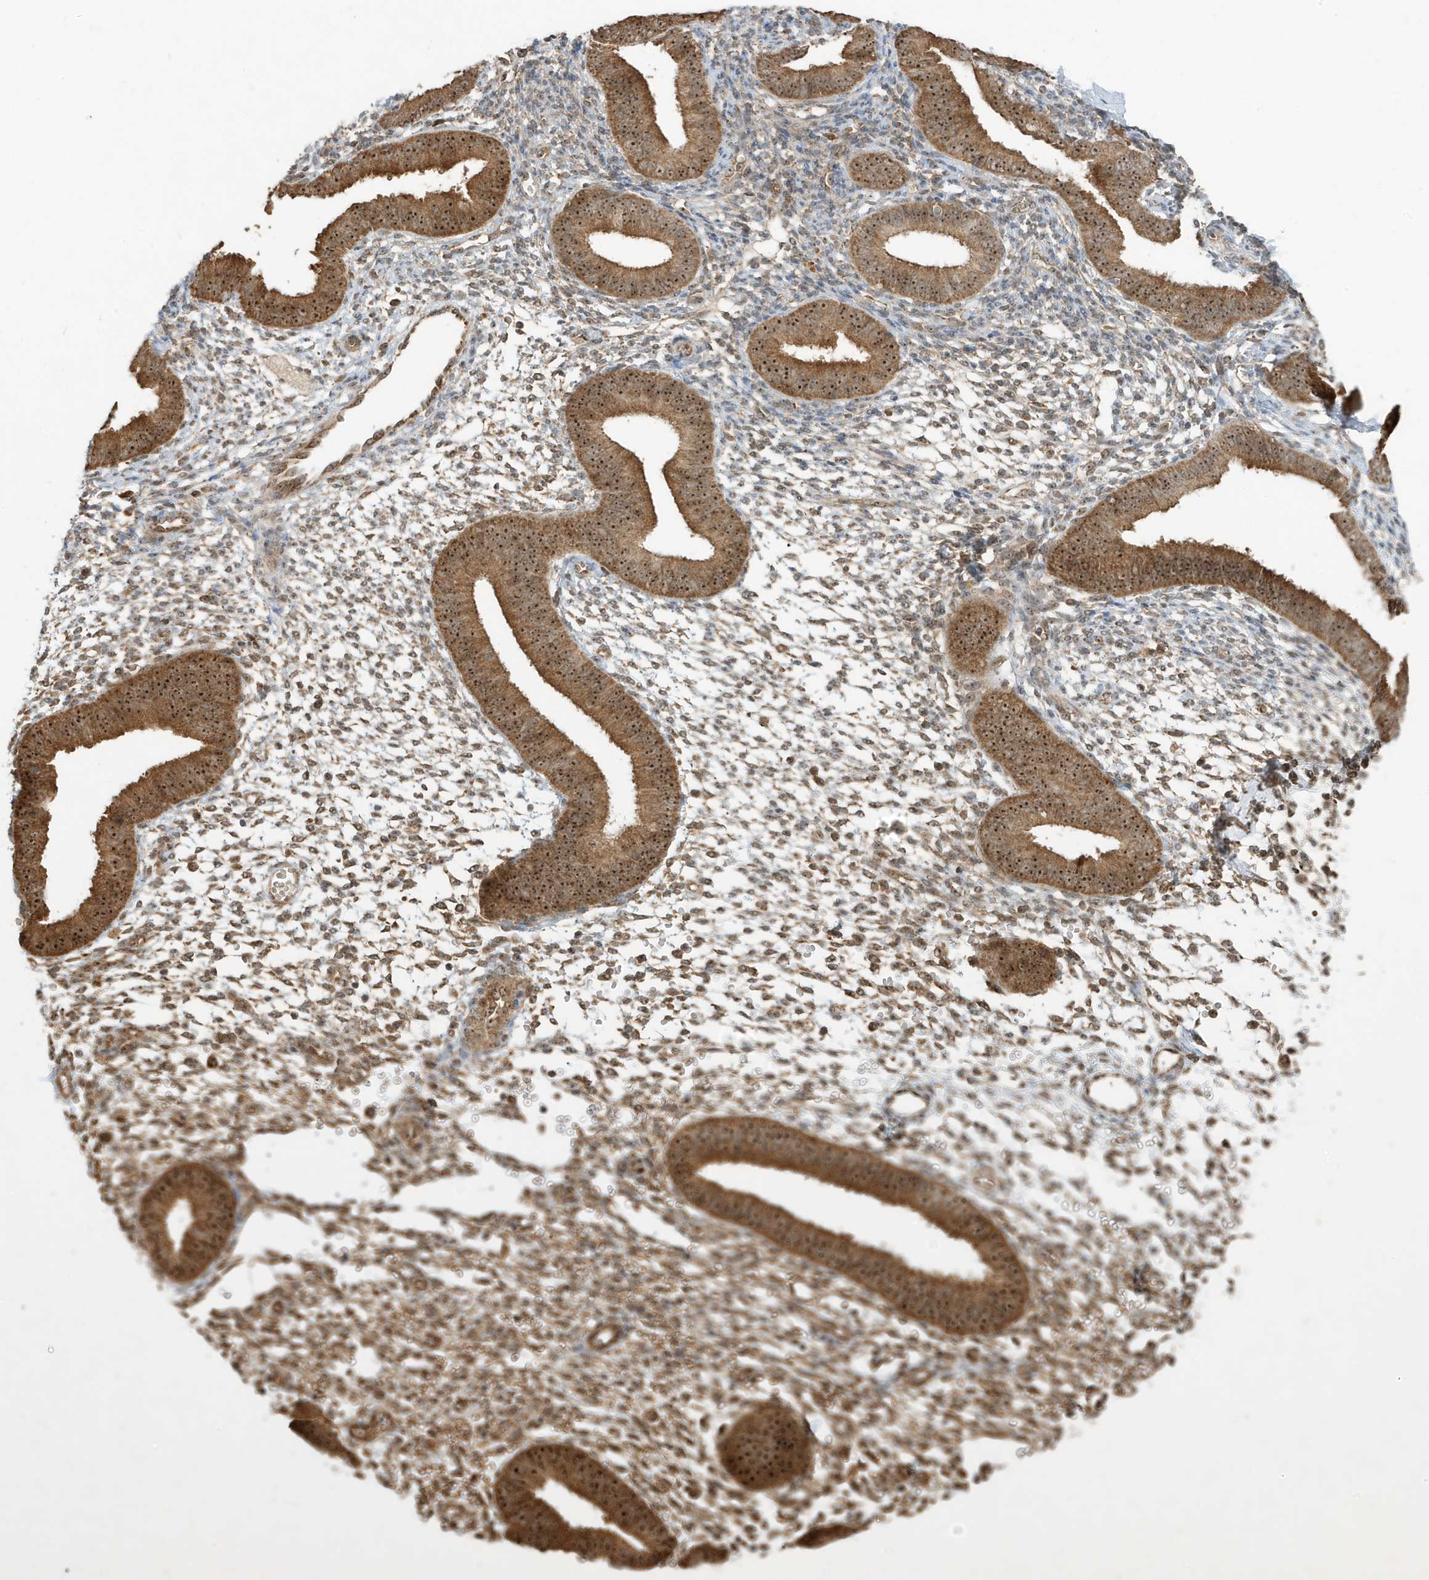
{"staining": {"intensity": "moderate", "quantity": "25%-75%", "location": "cytoplasmic/membranous,nuclear"}, "tissue": "endometrium", "cell_type": "Cells in endometrial stroma", "image_type": "normal", "snomed": [{"axis": "morphology", "description": "Normal tissue, NOS"}, {"axis": "topography", "description": "Uterus"}, {"axis": "topography", "description": "Endometrium"}], "caption": "Moderate cytoplasmic/membranous,nuclear expression for a protein is appreciated in about 25%-75% of cells in endometrial stroma of unremarkable endometrium using immunohistochemistry.", "gene": "ABCB9", "patient": {"sex": "female", "age": 48}}